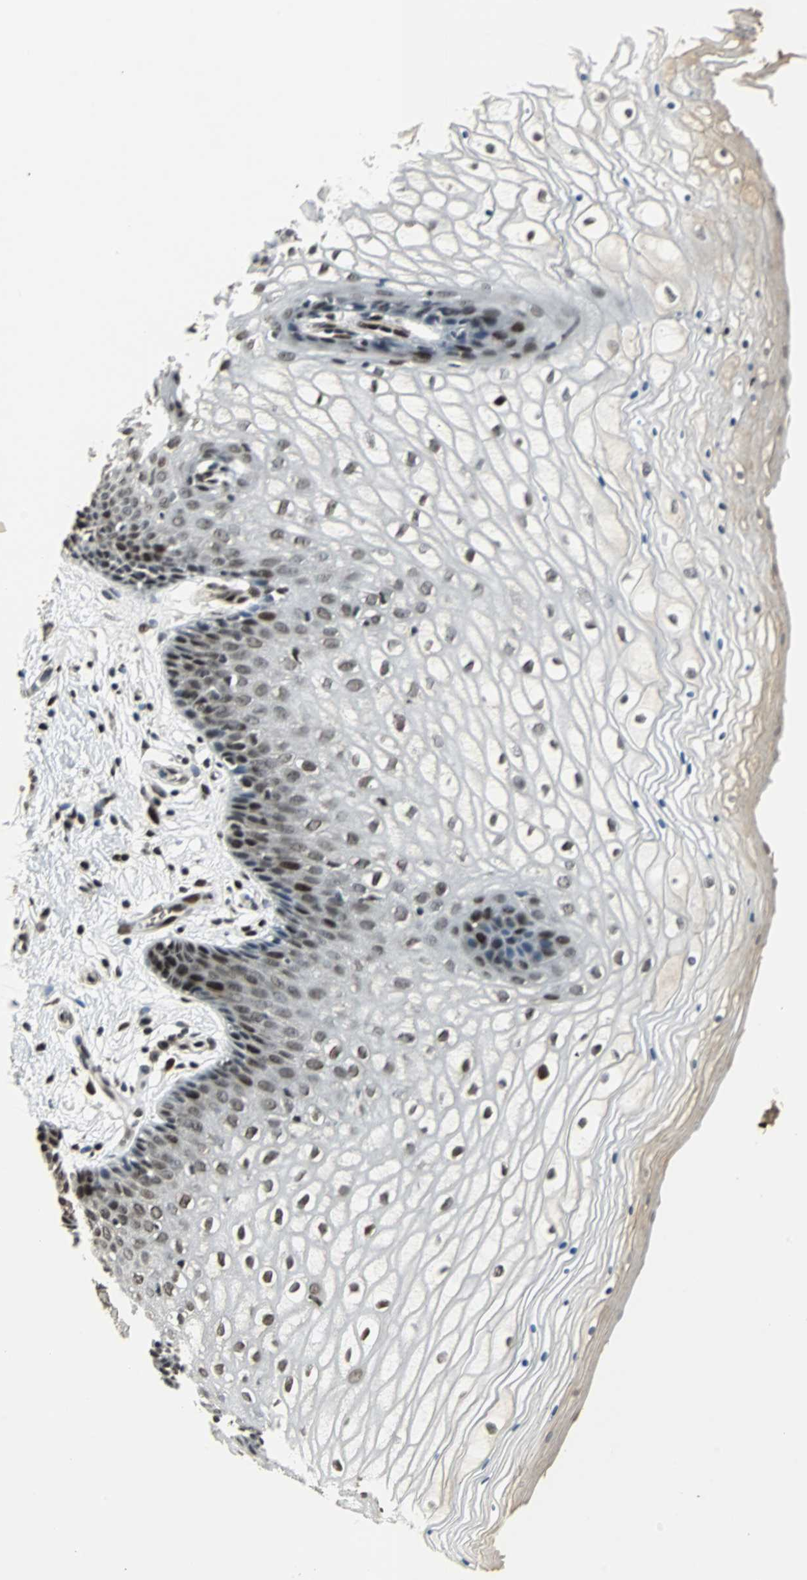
{"staining": {"intensity": "moderate", "quantity": ">75%", "location": "nuclear"}, "tissue": "vagina", "cell_type": "Squamous epithelial cells", "image_type": "normal", "snomed": [{"axis": "morphology", "description": "Normal tissue, NOS"}, {"axis": "topography", "description": "Vagina"}], "caption": "Immunohistochemistry (IHC) (DAB (3,3'-diaminobenzidine)) staining of normal vagina demonstrates moderate nuclear protein expression in approximately >75% of squamous epithelial cells. Nuclei are stained in blue.", "gene": "TAF5", "patient": {"sex": "female", "age": 34}}